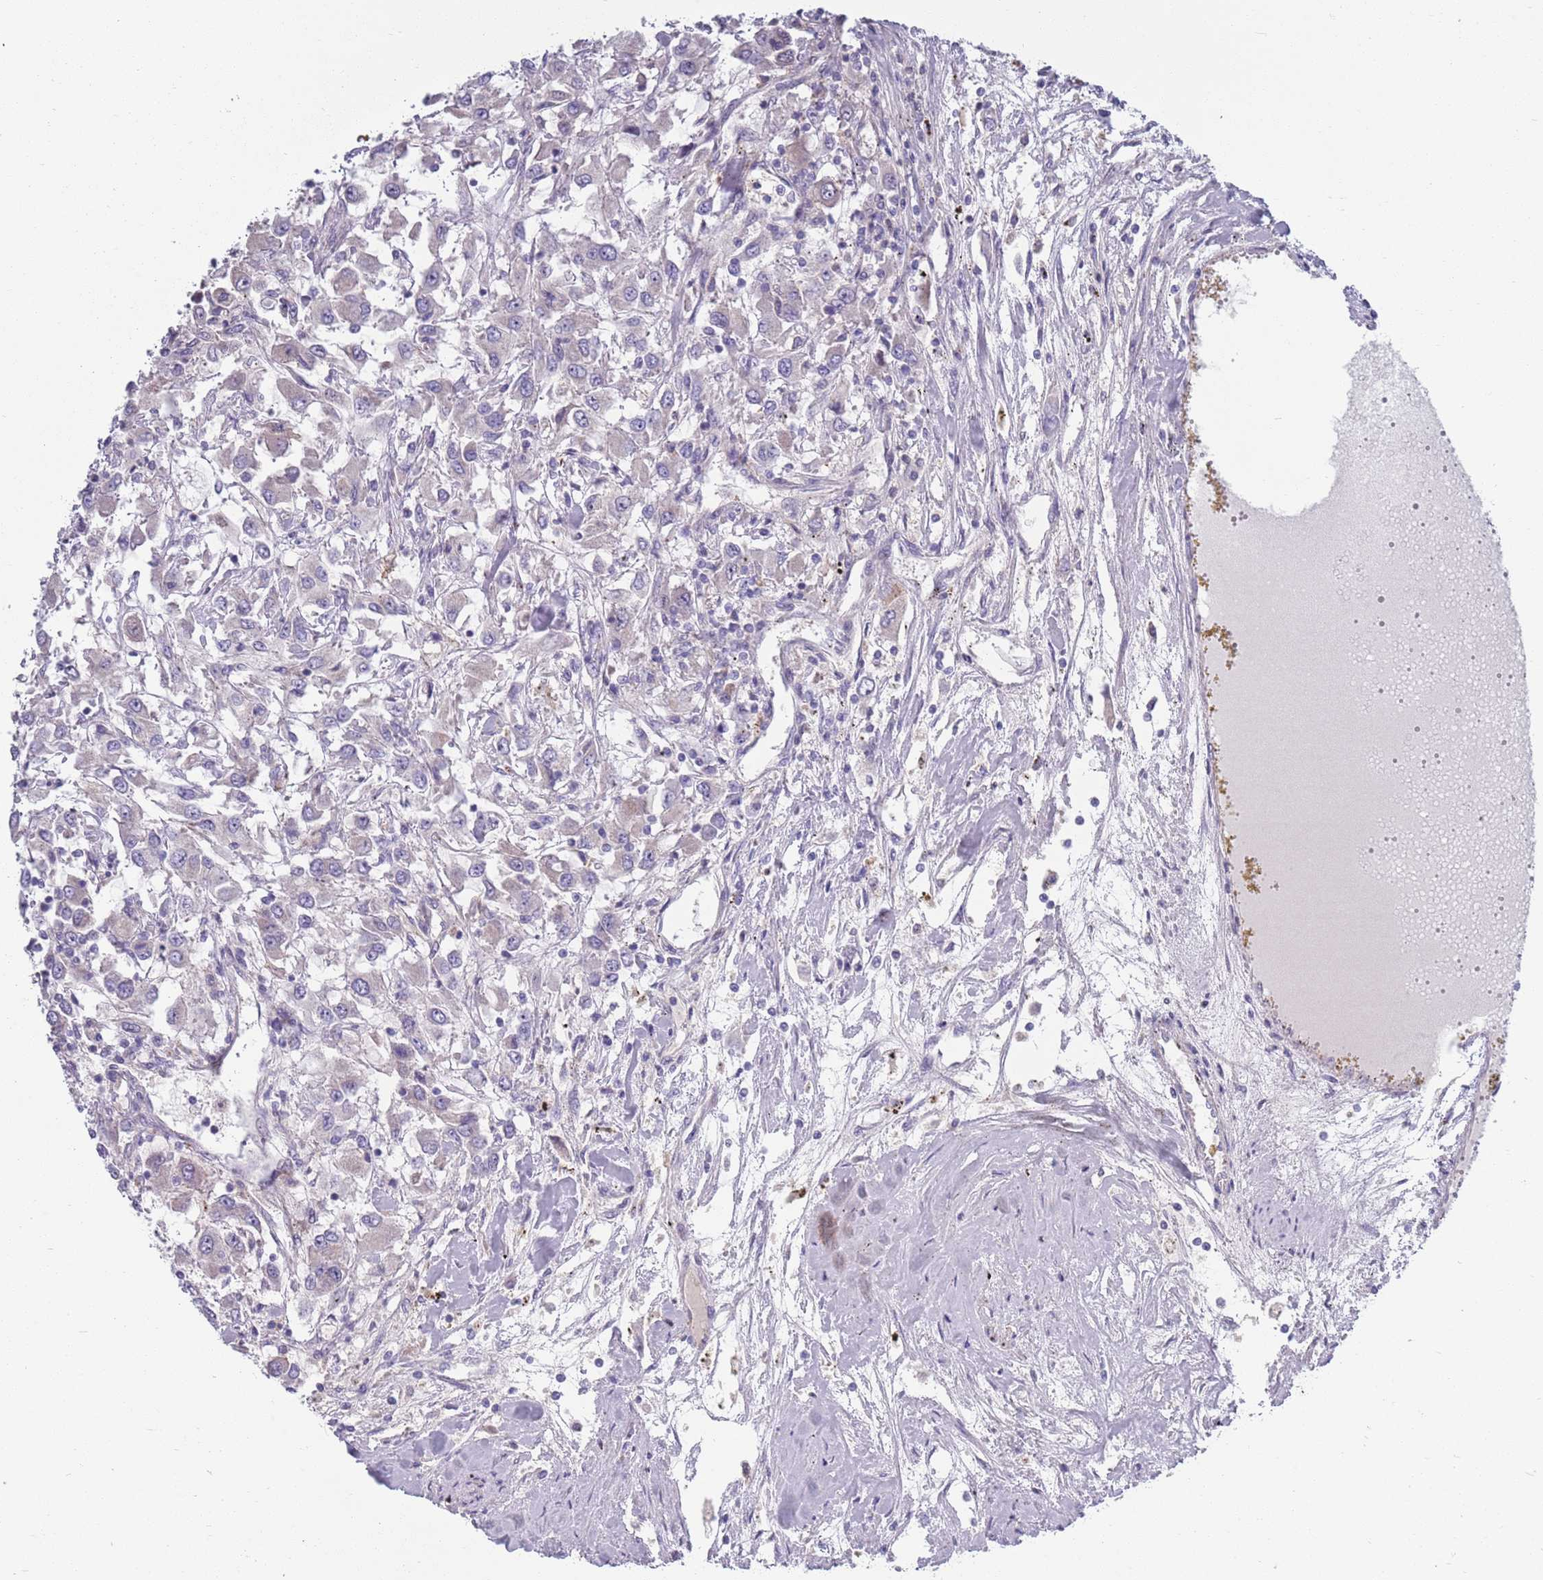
{"staining": {"intensity": "negative", "quantity": "none", "location": "none"}, "tissue": "renal cancer", "cell_type": "Tumor cells", "image_type": "cancer", "snomed": [{"axis": "morphology", "description": "Adenocarcinoma, NOS"}, {"axis": "topography", "description": "Kidney"}], "caption": "The photomicrograph demonstrates no significant expression in tumor cells of renal adenocarcinoma.", "gene": "TYW1", "patient": {"sex": "female", "age": 67}}